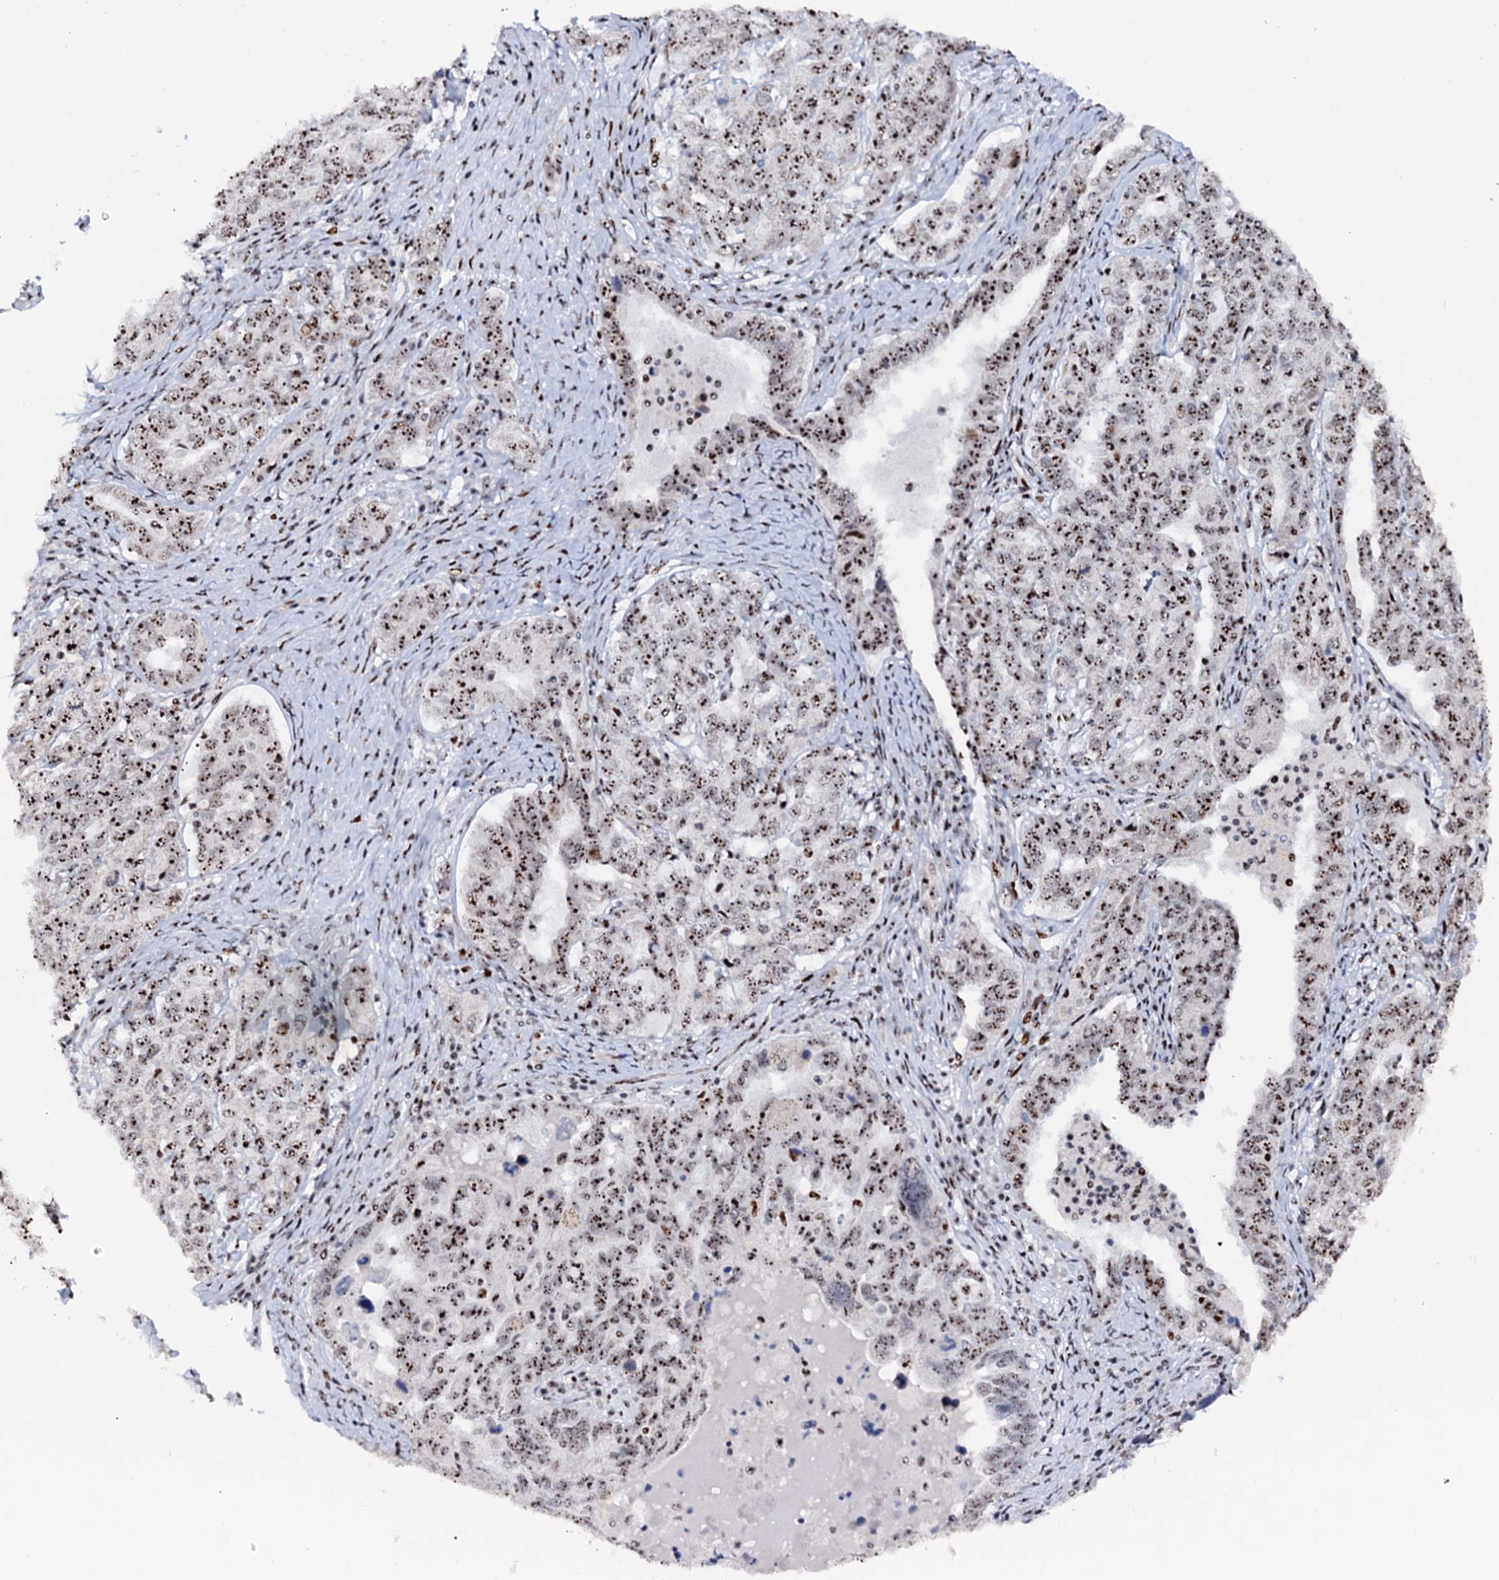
{"staining": {"intensity": "moderate", "quantity": ">75%", "location": "nuclear"}, "tissue": "ovarian cancer", "cell_type": "Tumor cells", "image_type": "cancer", "snomed": [{"axis": "morphology", "description": "Carcinoma, endometroid"}, {"axis": "topography", "description": "Ovary"}], "caption": "Moderate nuclear expression for a protein is identified in approximately >75% of tumor cells of ovarian endometroid carcinoma using immunohistochemistry (IHC).", "gene": "NEUROG3", "patient": {"sex": "female", "age": 62}}